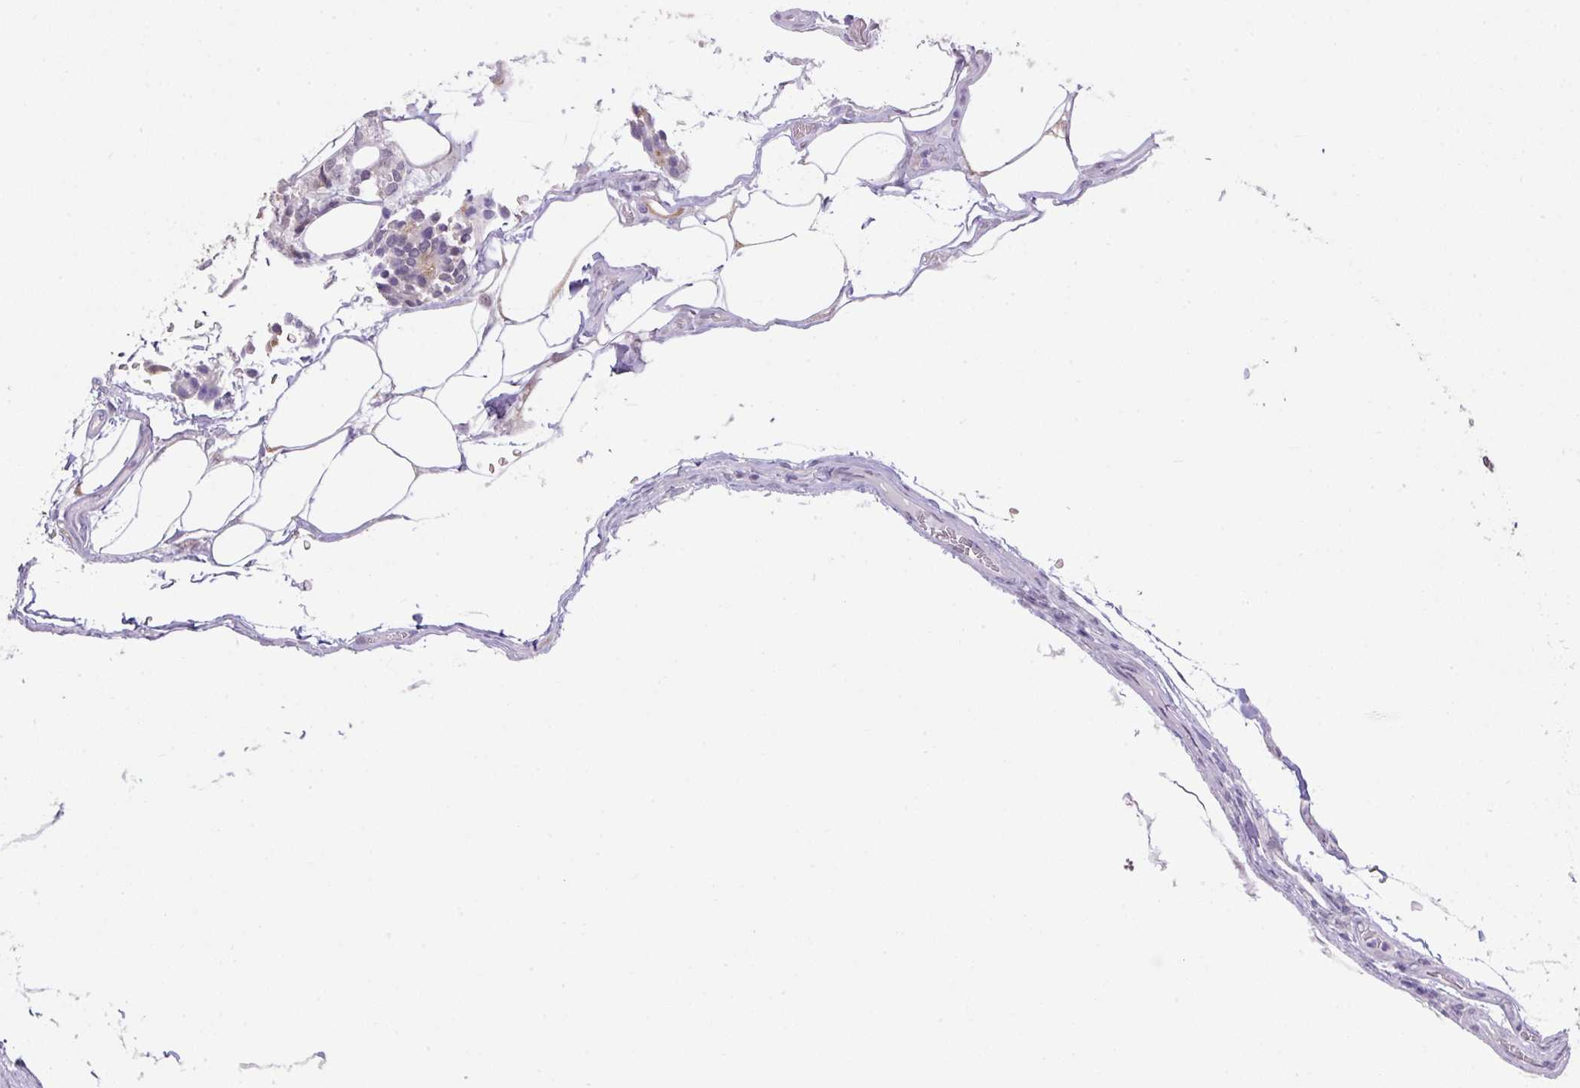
{"staining": {"intensity": "negative", "quantity": "none", "location": "none"}, "tissue": "carcinoid", "cell_type": "Tumor cells", "image_type": "cancer", "snomed": [{"axis": "morphology", "description": "Carcinoid, malignant, NOS"}, {"axis": "topography", "description": "Pancreas"}], "caption": "Tumor cells show no significant positivity in malignant carcinoid.", "gene": "ANKRD13B", "patient": {"sex": "female", "age": 54}}